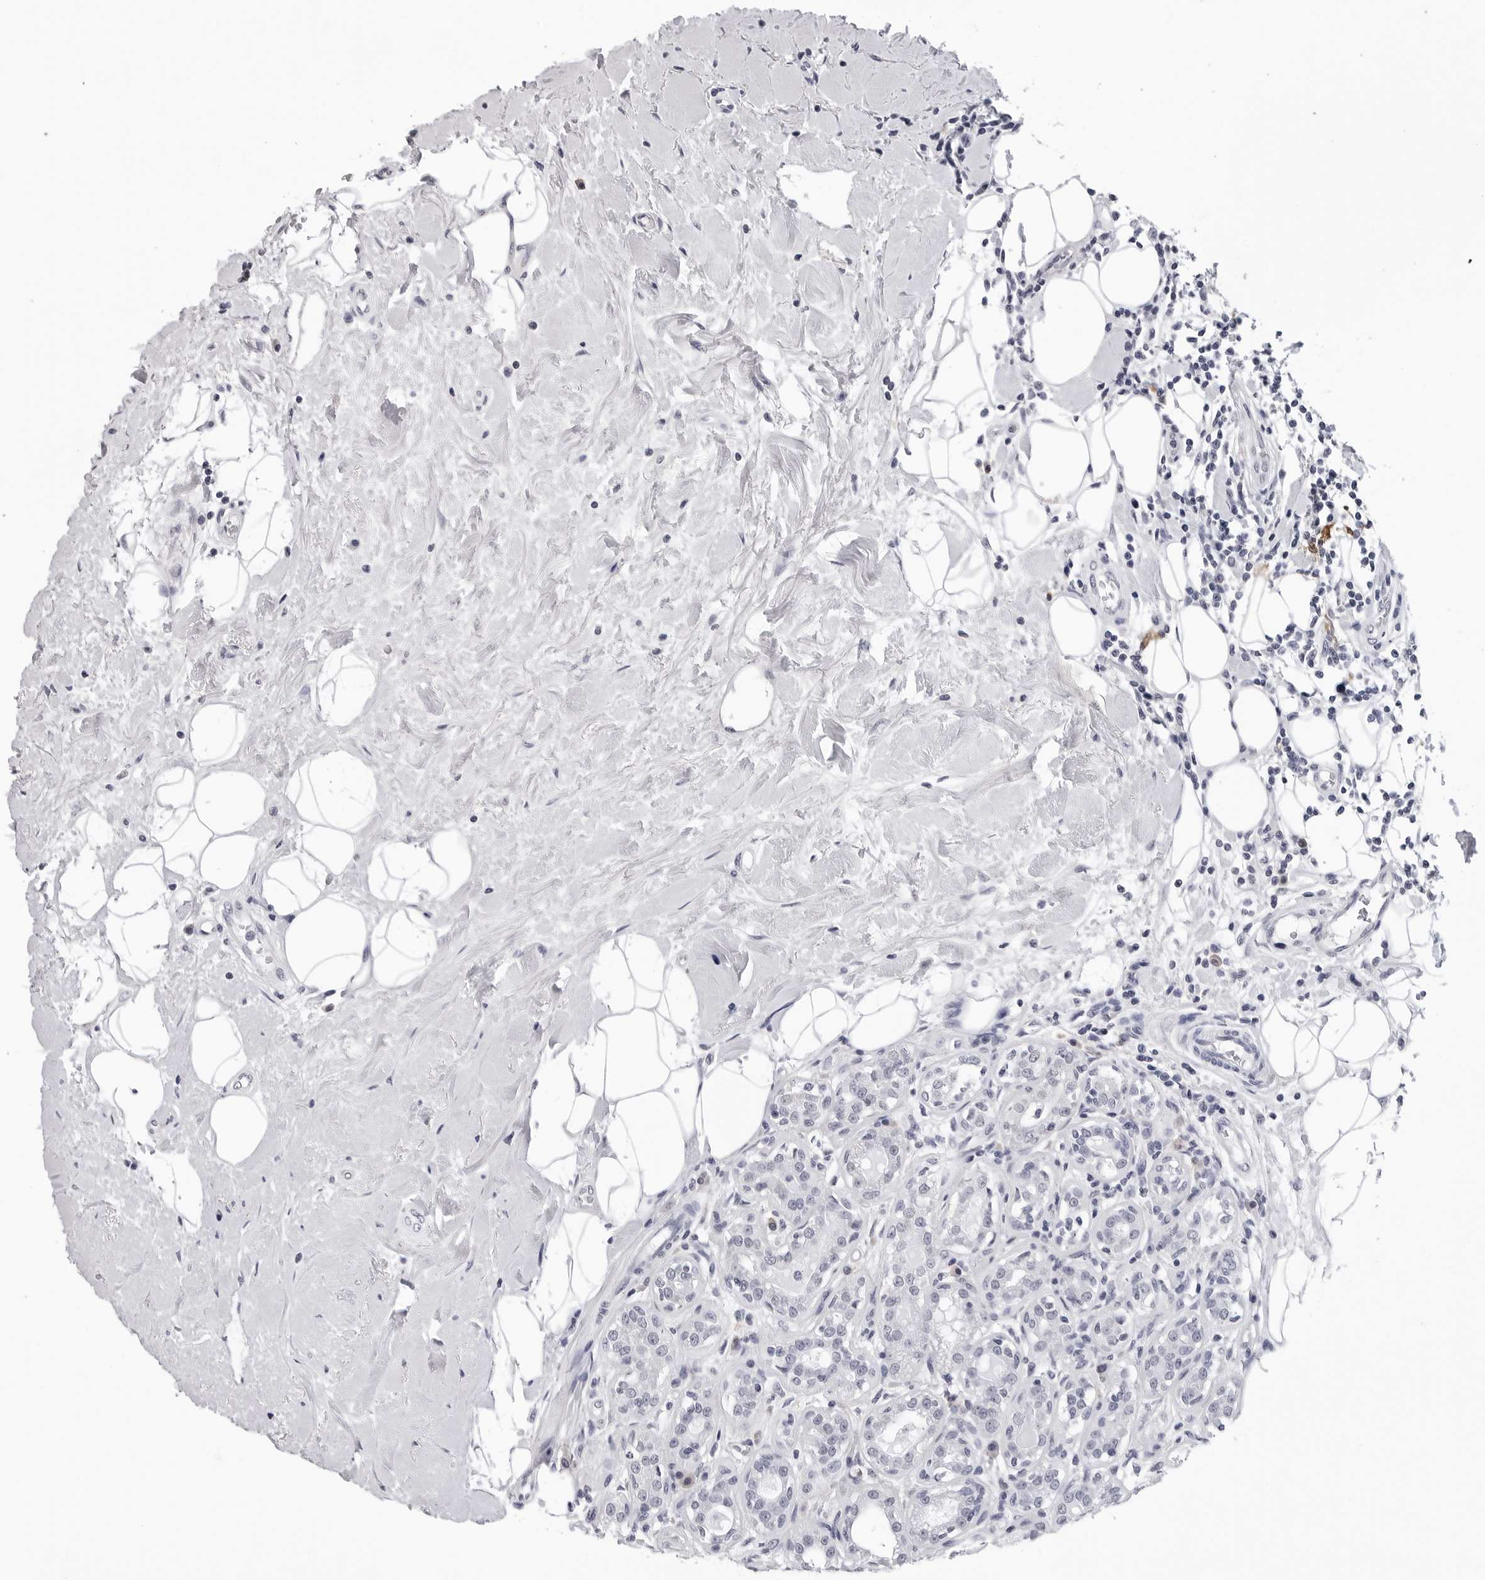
{"staining": {"intensity": "negative", "quantity": "none", "location": "none"}, "tissue": "breast cancer", "cell_type": "Tumor cells", "image_type": "cancer", "snomed": [{"axis": "morphology", "description": "Duct carcinoma"}, {"axis": "topography", "description": "Breast"}], "caption": "DAB immunohistochemical staining of breast intraductal carcinoma exhibits no significant staining in tumor cells.", "gene": "TRMT13", "patient": {"sex": "female", "age": 27}}